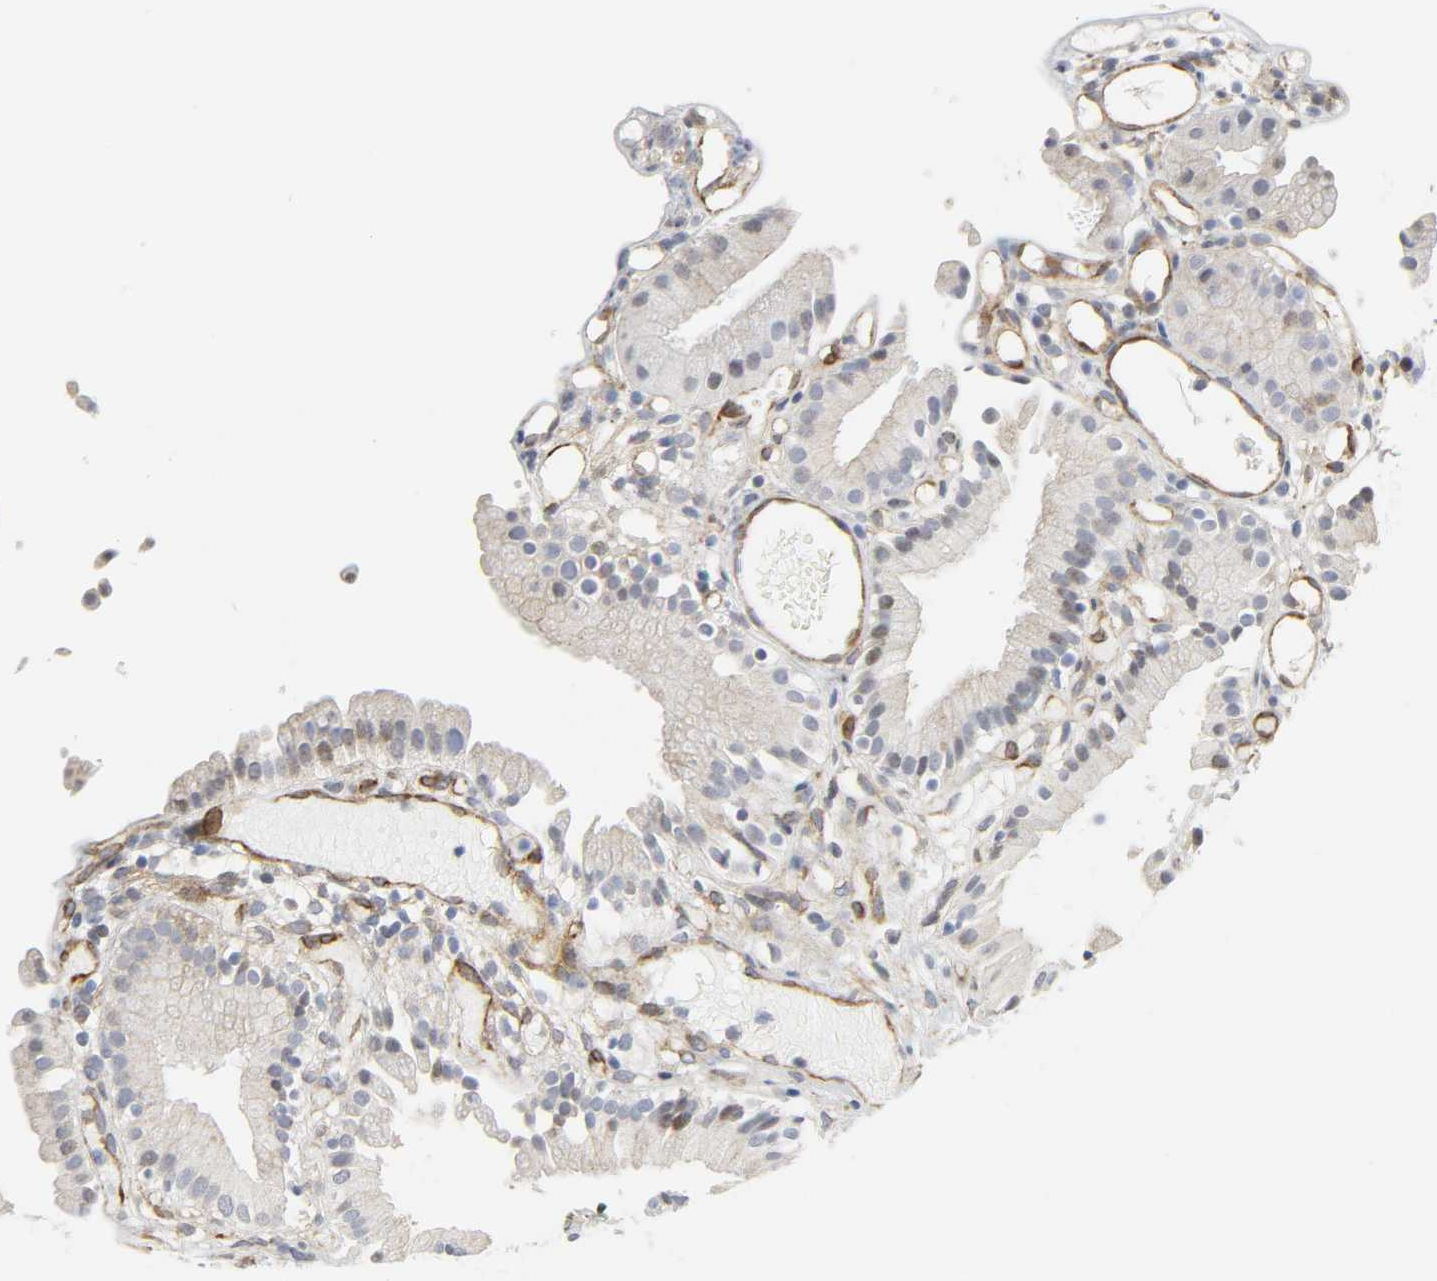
{"staining": {"intensity": "weak", "quantity": "<25%", "location": "cytoplasmic/membranous"}, "tissue": "gallbladder", "cell_type": "Glandular cells", "image_type": "normal", "snomed": [{"axis": "morphology", "description": "Normal tissue, NOS"}, {"axis": "topography", "description": "Gallbladder"}], "caption": "Benign gallbladder was stained to show a protein in brown. There is no significant expression in glandular cells. (DAB IHC, high magnification).", "gene": "DOCK1", "patient": {"sex": "male", "age": 65}}